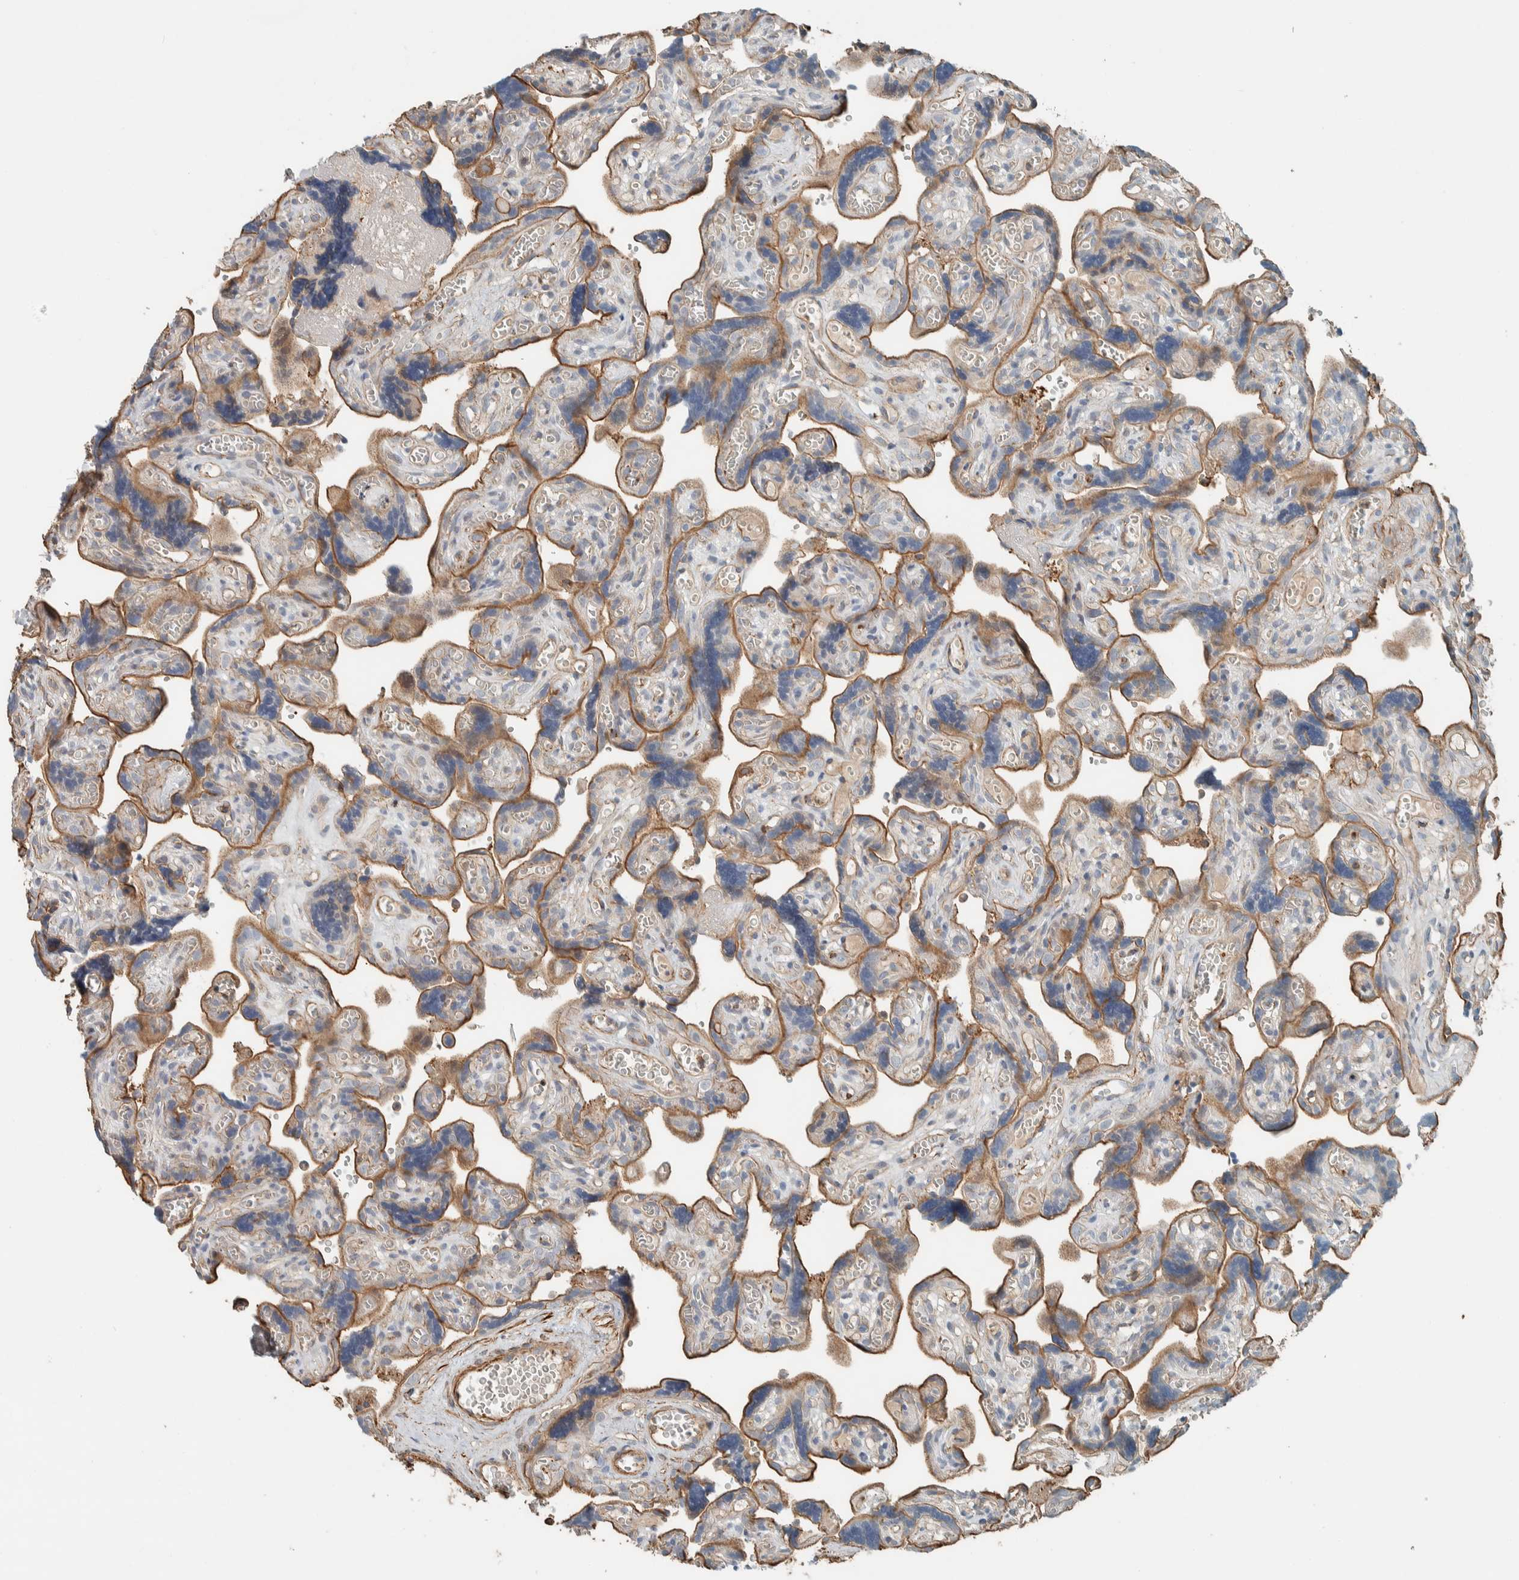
{"staining": {"intensity": "weak", "quantity": ">75%", "location": "cytoplasmic/membranous"}, "tissue": "placenta", "cell_type": "Decidual cells", "image_type": "normal", "snomed": [{"axis": "morphology", "description": "Normal tissue, NOS"}, {"axis": "topography", "description": "Placenta"}], "caption": "Decidual cells exhibit low levels of weak cytoplasmic/membranous staining in approximately >75% of cells in benign human placenta.", "gene": "CTBP2", "patient": {"sex": "female", "age": 30}}